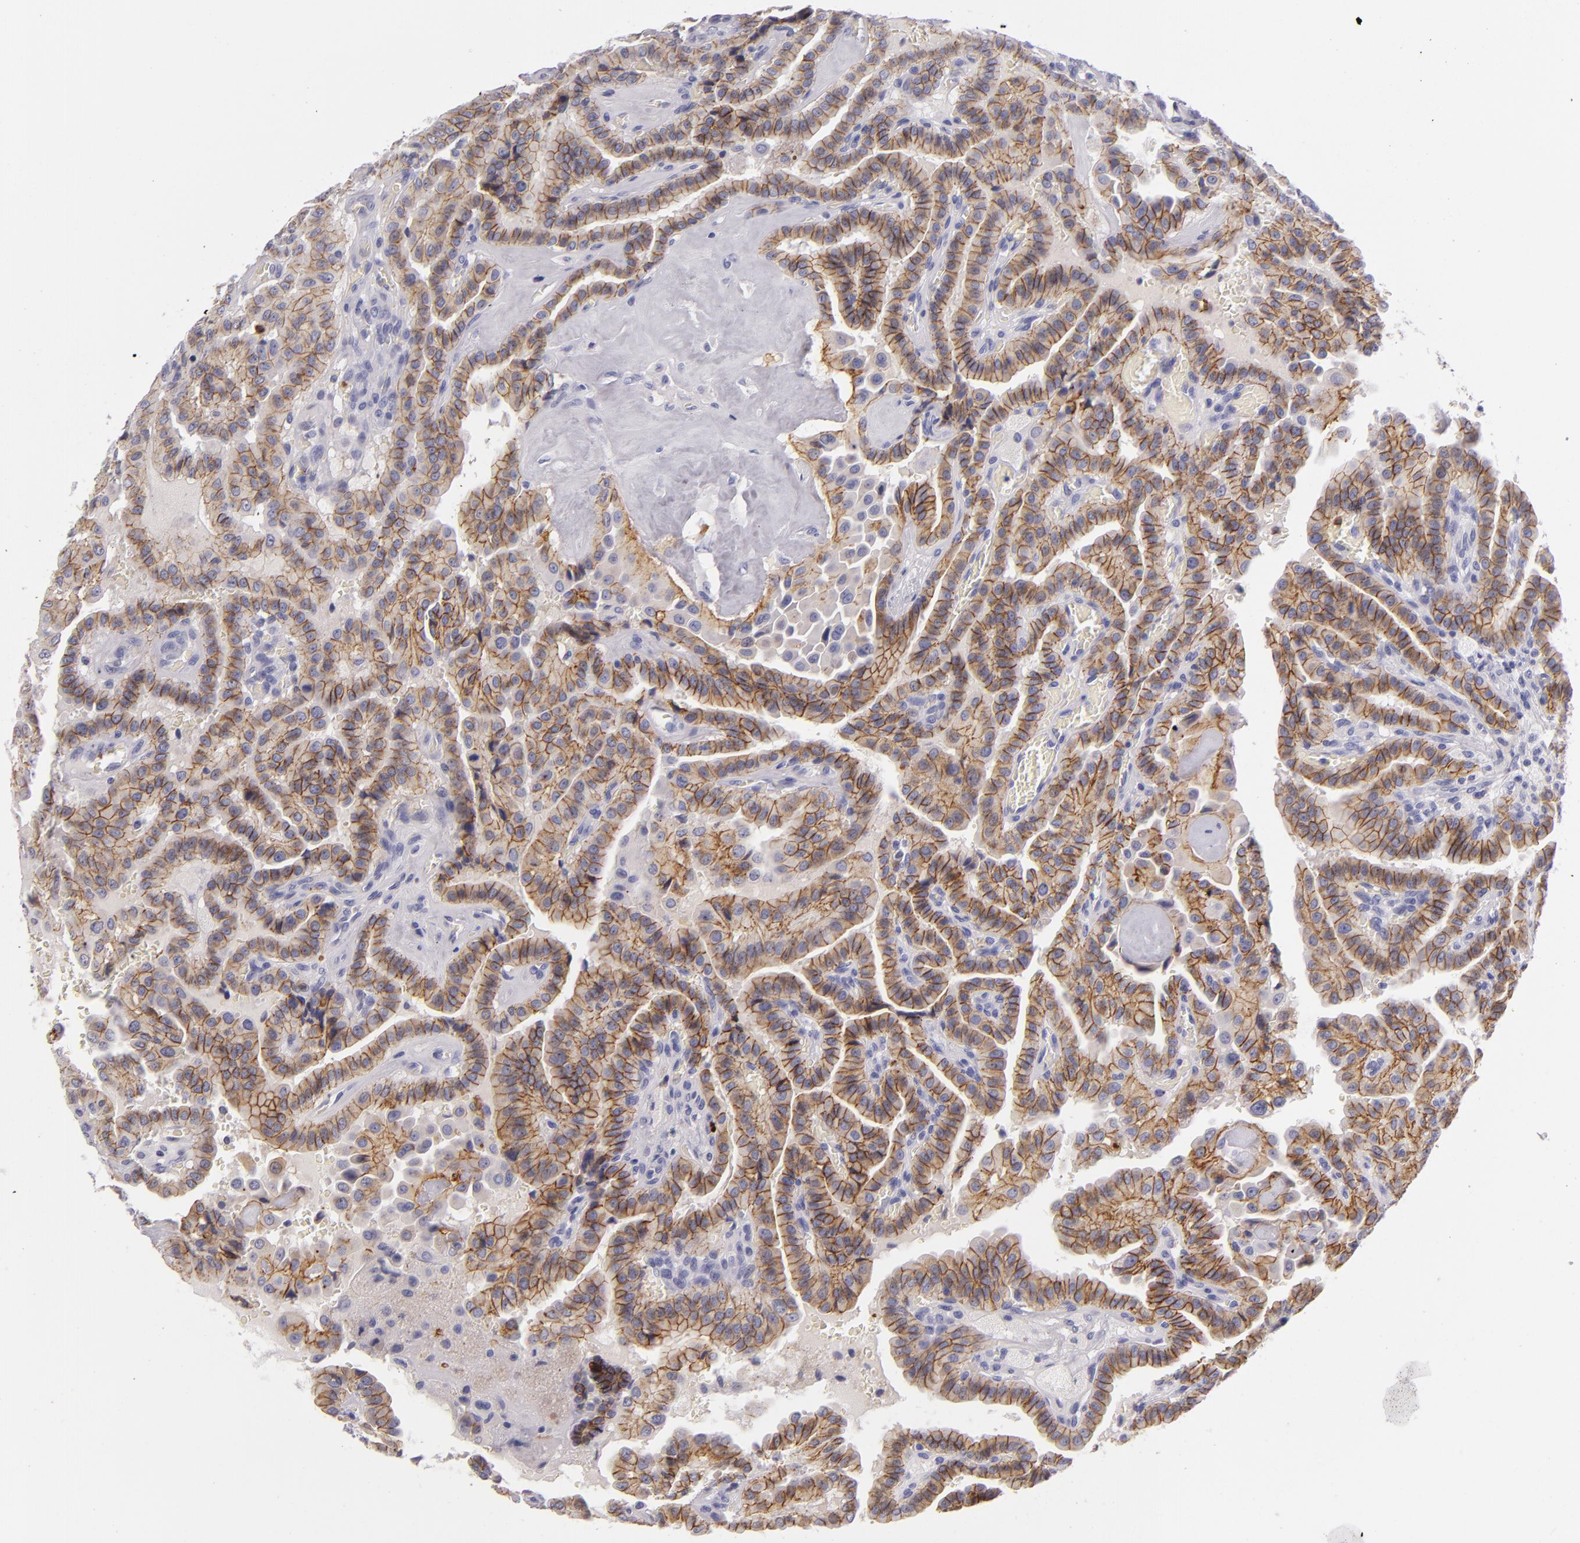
{"staining": {"intensity": "strong", "quantity": ">75%", "location": "cytoplasmic/membranous"}, "tissue": "thyroid cancer", "cell_type": "Tumor cells", "image_type": "cancer", "snomed": [{"axis": "morphology", "description": "Papillary adenocarcinoma, NOS"}, {"axis": "topography", "description": "Thyroid gland"}], "caption": "A high amount of strong cytoplasmic/membranous positivity is appreciated in about >75% of tumor cells in thyroid cancer (papillary adenocarcinoma) tissue. The staining was performed using DAB to visualize the protein expression in brown, while the nuclei were stained in blue with hematoxylin (Magnification: 20x).", "gene": "CDH3", "patient": {"sex": "male", "age": 87}}